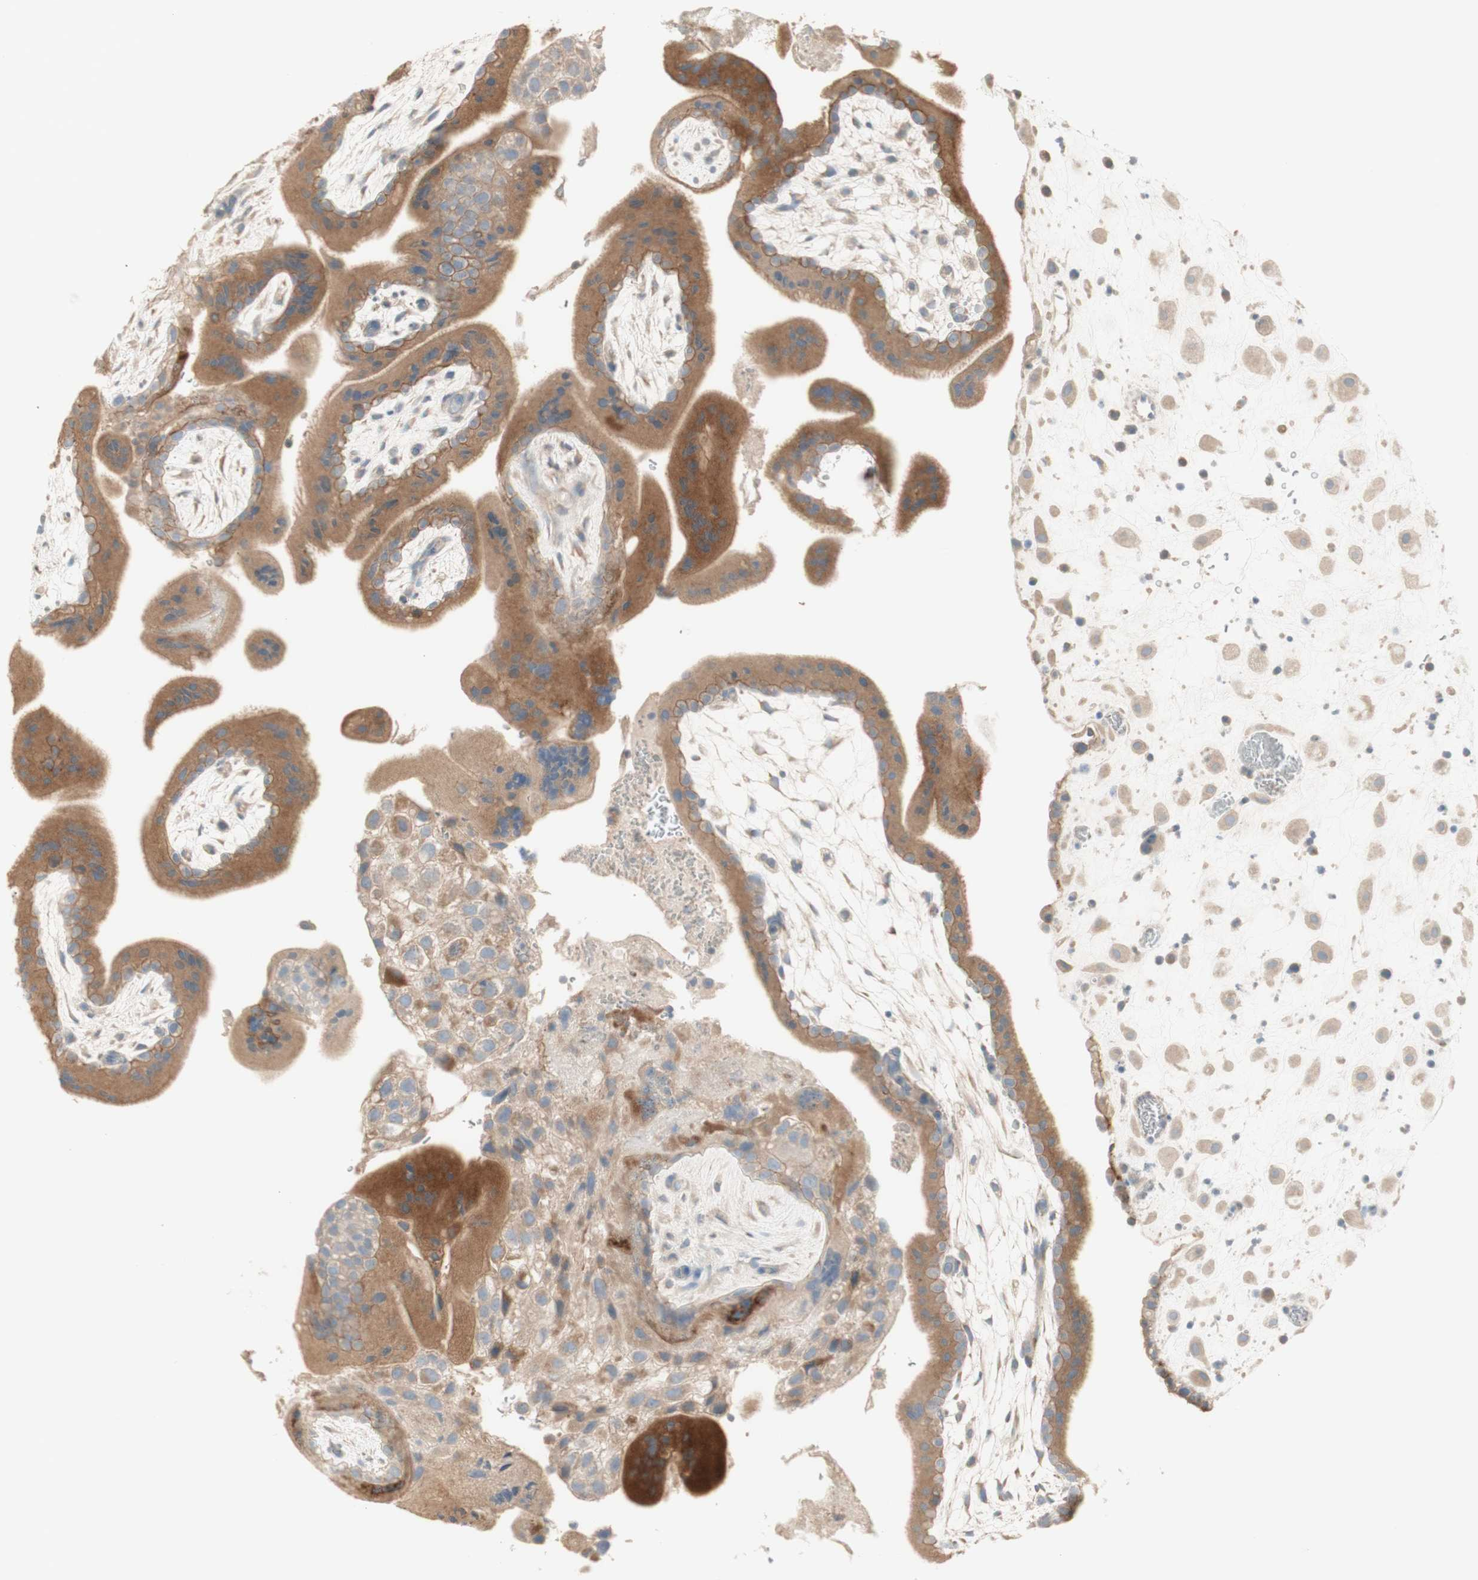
{"staining": {"intensity": "moderate", "quantity": ">75%", "location": "cytoplasmic/membranous"}, "tissue": "placenta", "cell_type": "Trophoblastic cells", "image_type": "normal", "snomed": [{"axis": "morphology", "description": "Normal tissue, NOS"}, {"axis": "topography", "description": "Placenta"}], "caption": "Placenta stained with IHC reveals moderate cytoplasmic/membranous positivity in about >75% of trophoblastic cells. (DAB (3,3'-diaminobenzidine) IHC, brown staining for protein, blue staining for nuclei).", "gene": "PTGER4", "patient": {"sex": "female", "age": 35}}